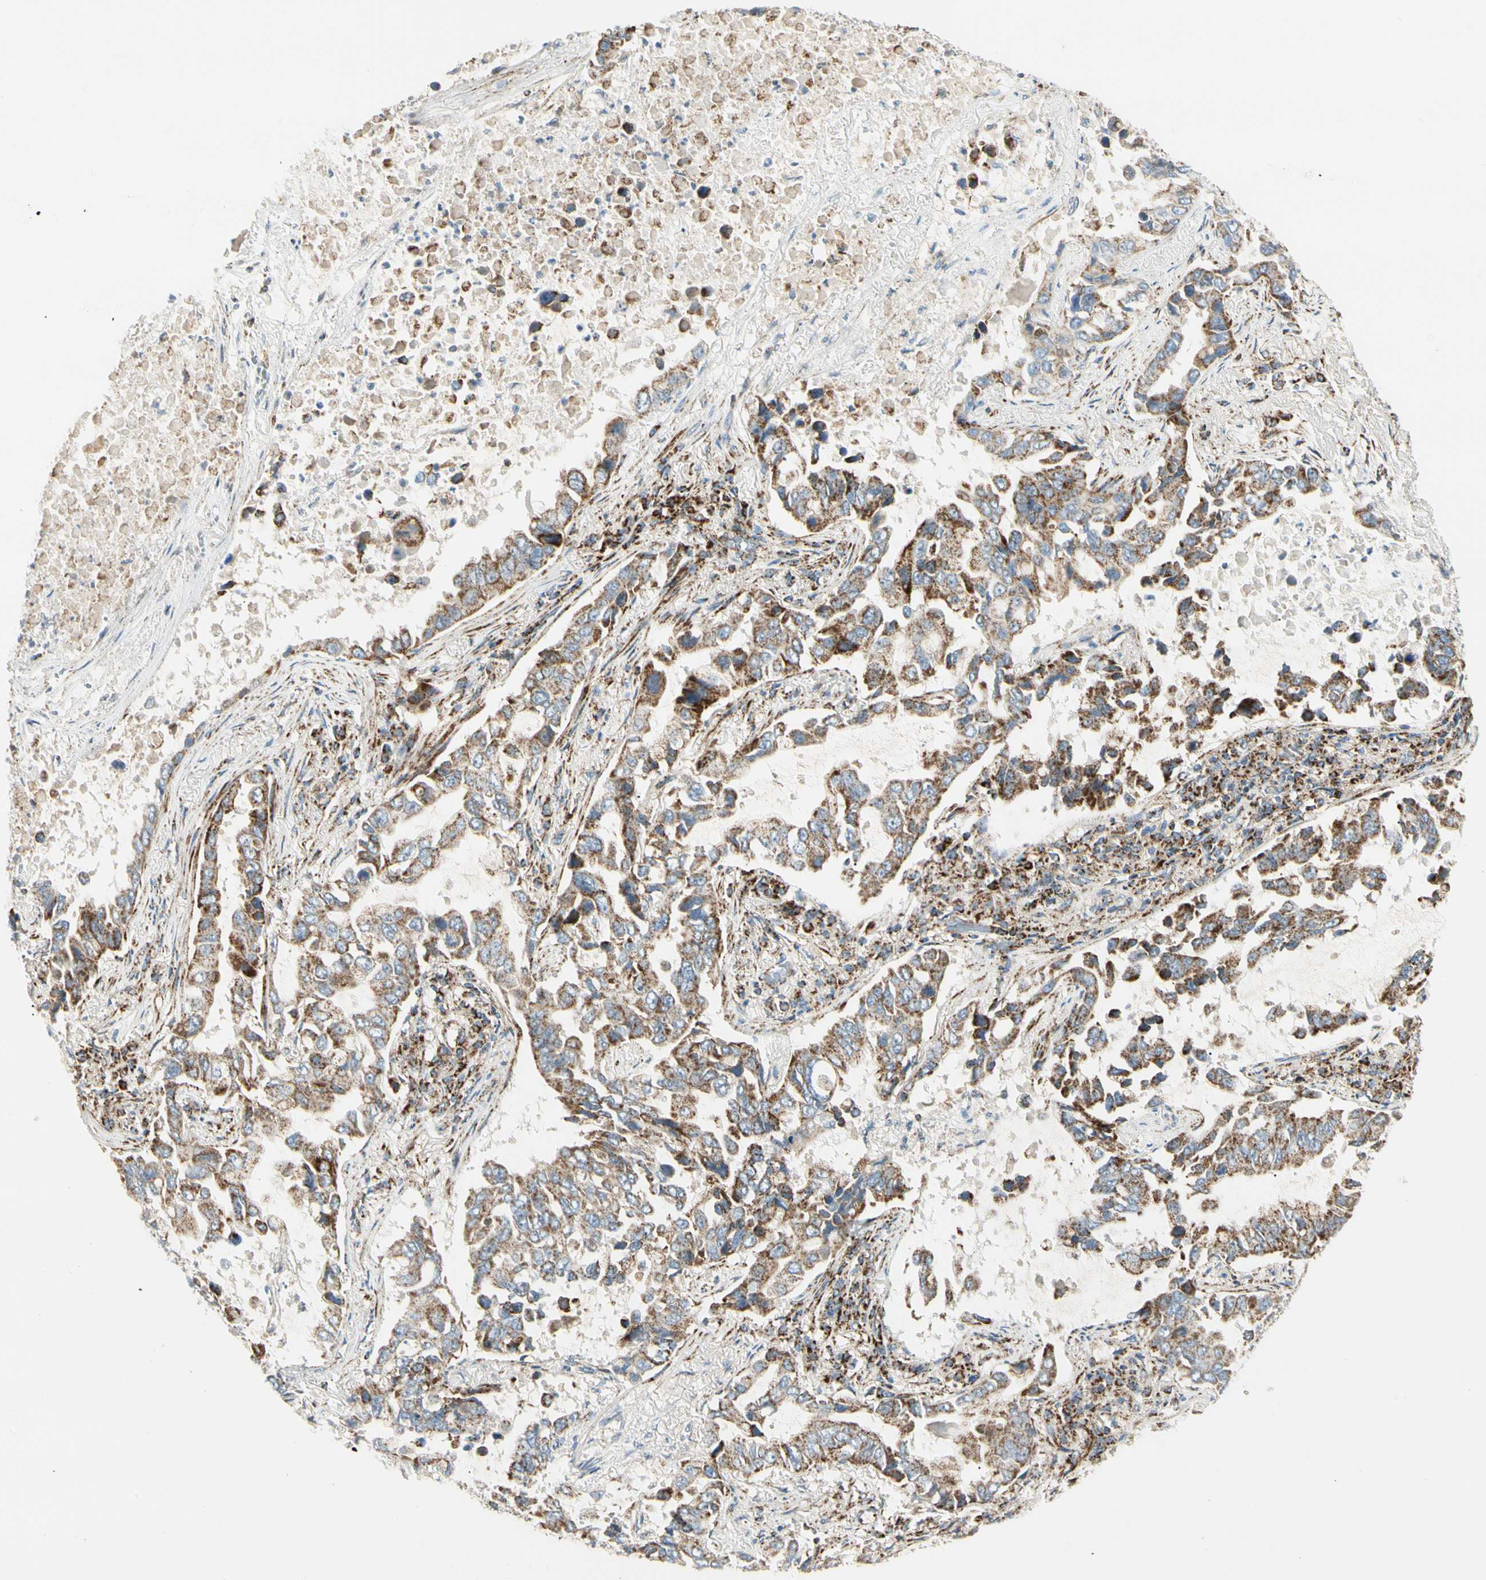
{"staining": {"intensity": "moderate", "quantity": ">75%", "location": "cytoplasmic/membranous"}, "tissue": "lung cancer", "cell_type": "Tumor cells", "image_type": "cancer", "snomed": [{"axis": "morphology", "description": "Adenocarcinoma, NOS"}, {"axis": "topography", "description": "Lung"}], "caption": "This micrograph exhibits lung adenocarcinoma stained with immunohistochemistry (IHC) to label a protein in brown. The cytoplasmic/membranous of tumor cells show moderate positivity for the protein. Nuclei are counter-stained blue.", "gene": "TBC1D10A", "patient": {"sex": "male", "age": 64}}